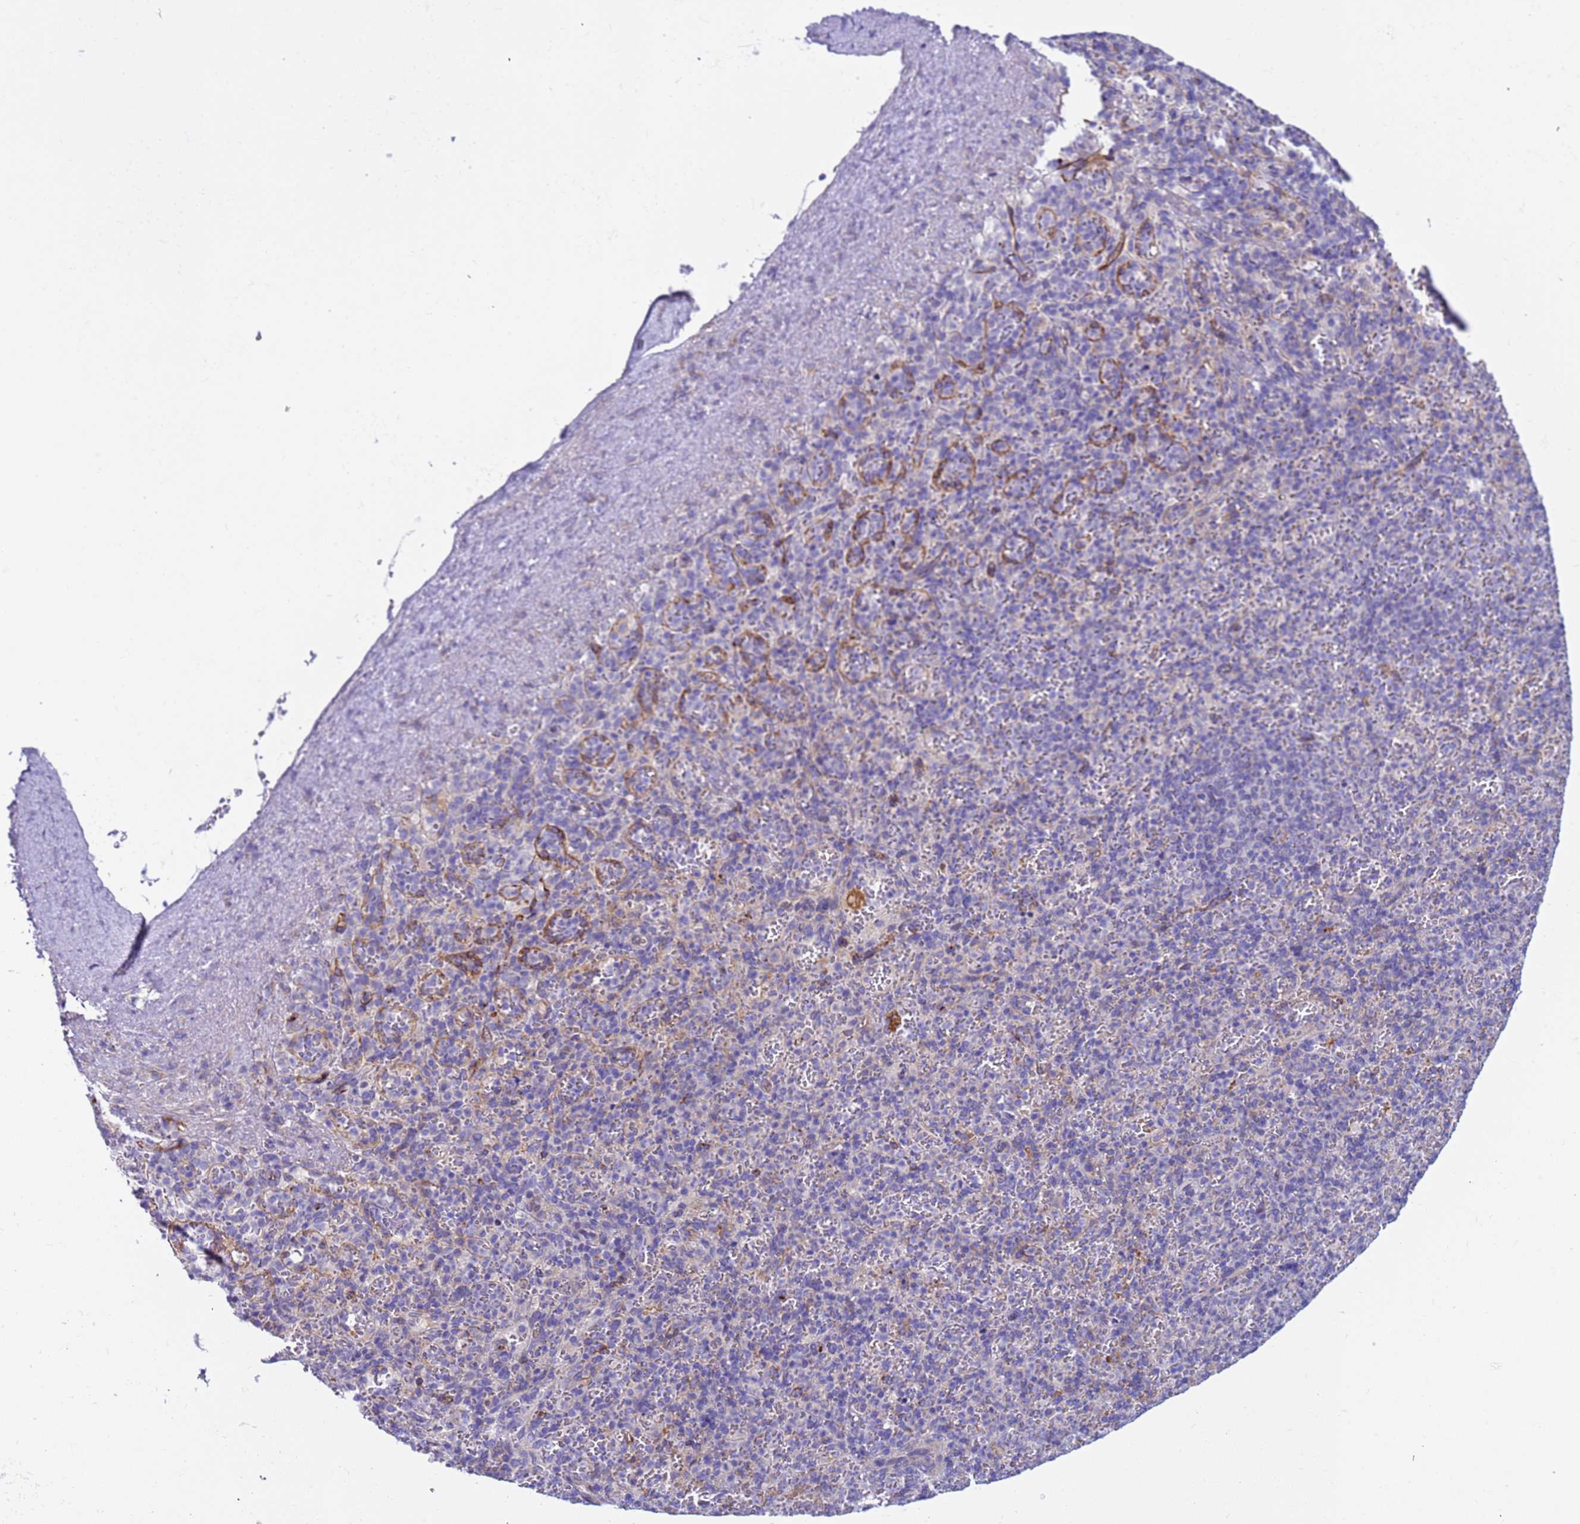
{"staining": {"intensity": "strong", "quantity": "<25%", "location": "cytoplasmic/membranous,nuclear"}, "tissue": "spleen", "cell_type": "Cells in red pulp", "image_type": "normal", "snomed": [{"axis": "morphology", "description": "Normal tissue, NOS"}, {"axis": "topography", "description": "Spleen"}], "caption": "Protein staining demonstrates strong cytoplasmic/membranous,nuclear positivity in about <25% of cells in red pulp in normal spleen. Nuclei are stained in blue.", "gene": "PAQR7", "patient": {"sex": "female", "age": 74}}